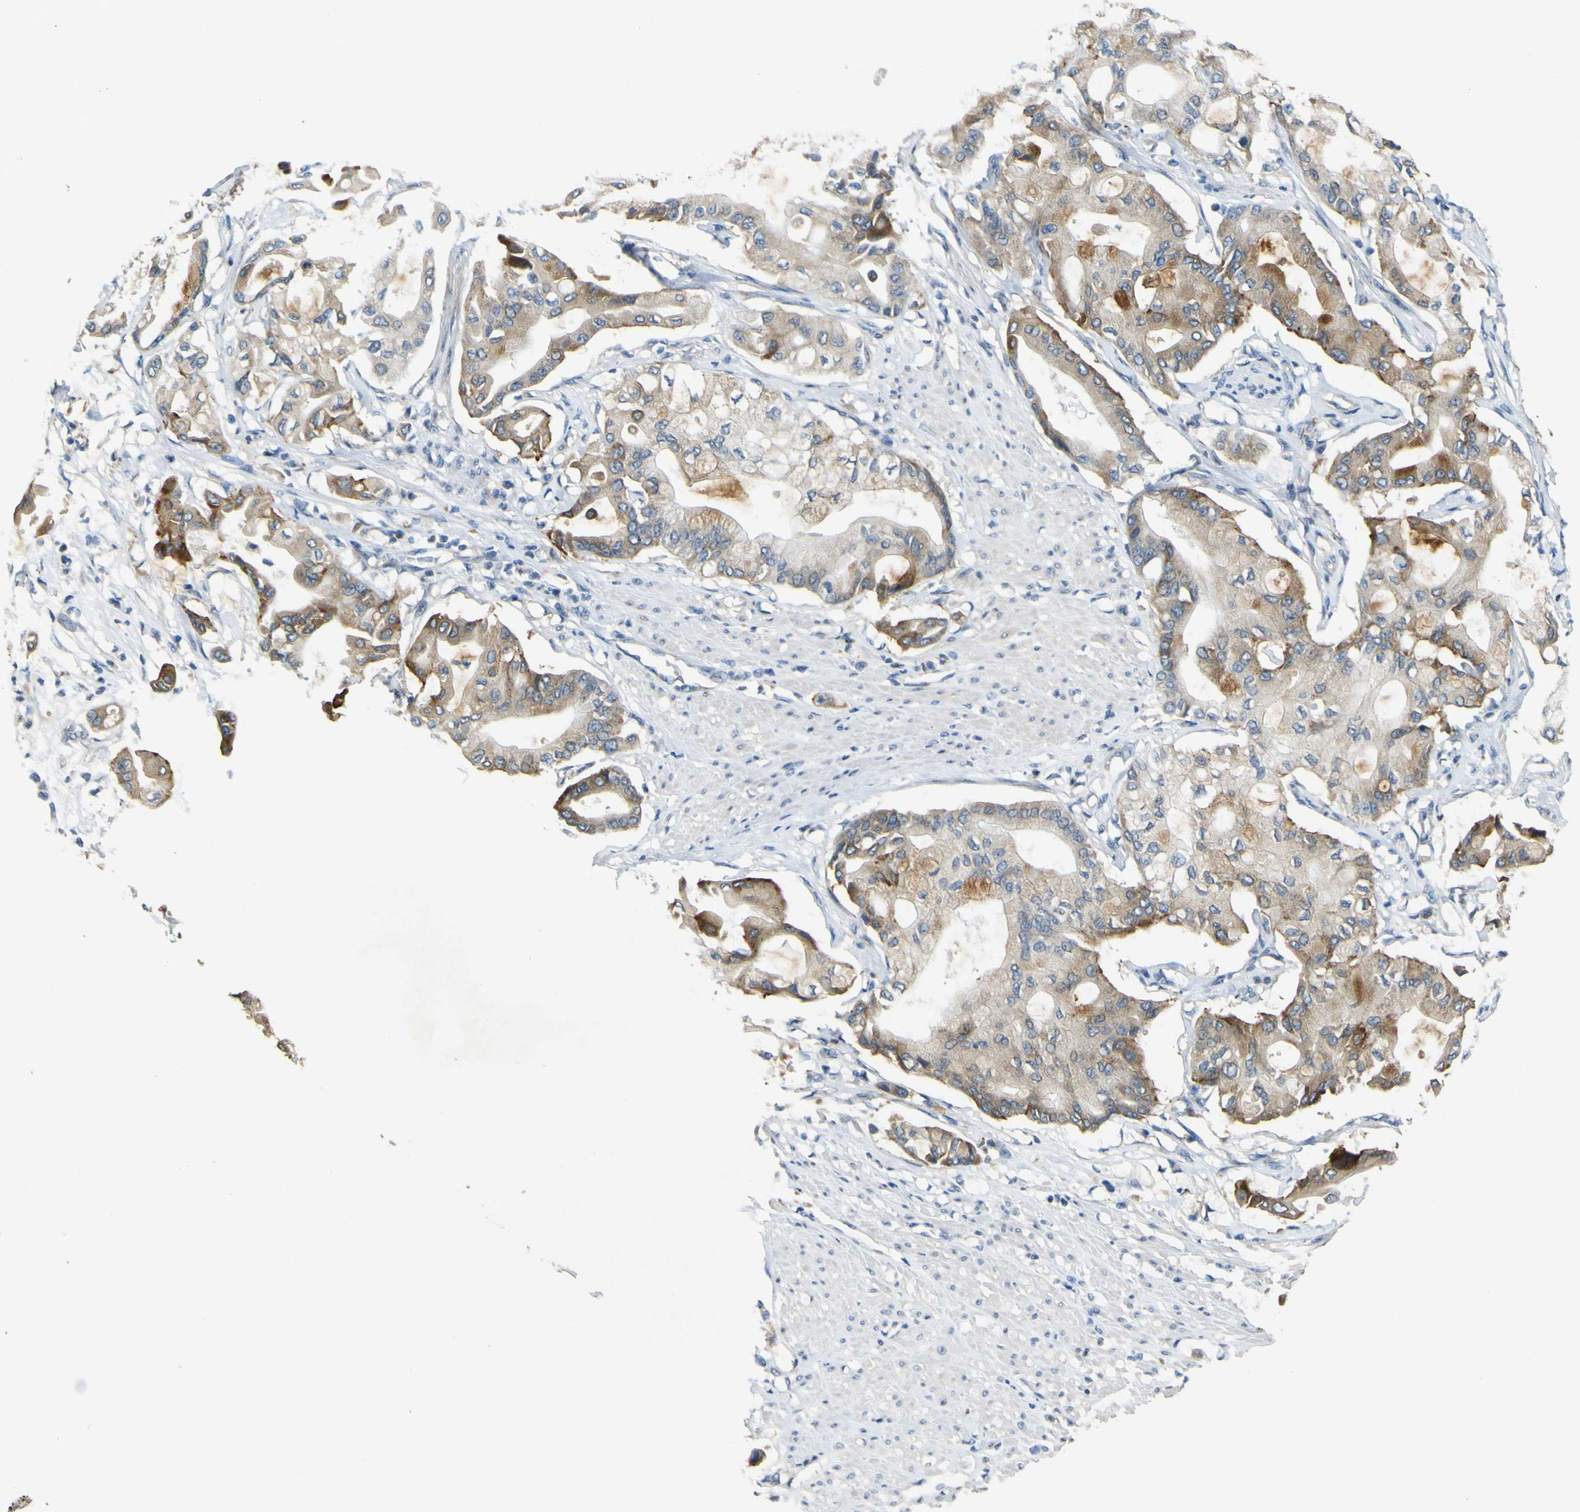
{"staining": {"intensity": "moderate", "quantity": ">75%", "location": "cytoplasmic/membranous"}, "tissue": "pancreatic cancer", "cell_type": "Tumor cells", "image_type": "cancer", "snomed": [{"axis": "morphology", "description": "Adenocarcinoma, NOS"}, {"axis": "morphology", "description": "Adenocarcinoma, metastatic, NOS"}, {"axis": "topography", "description": "Lymph node"}, {"axis": "topography", "description": "Pancreas"}, {"axis": "topography", "description": "Duodenum"}], "caption": "A photomicrograph showing moderate cytoplasmic/membranous staining in approximately >75% of tumor cells in pancreatic adenocarcinoma, as visualized by brown immunohistochemical staining.", "gene": "LDLR", "patient": {"sex": "female", "age": 64}}